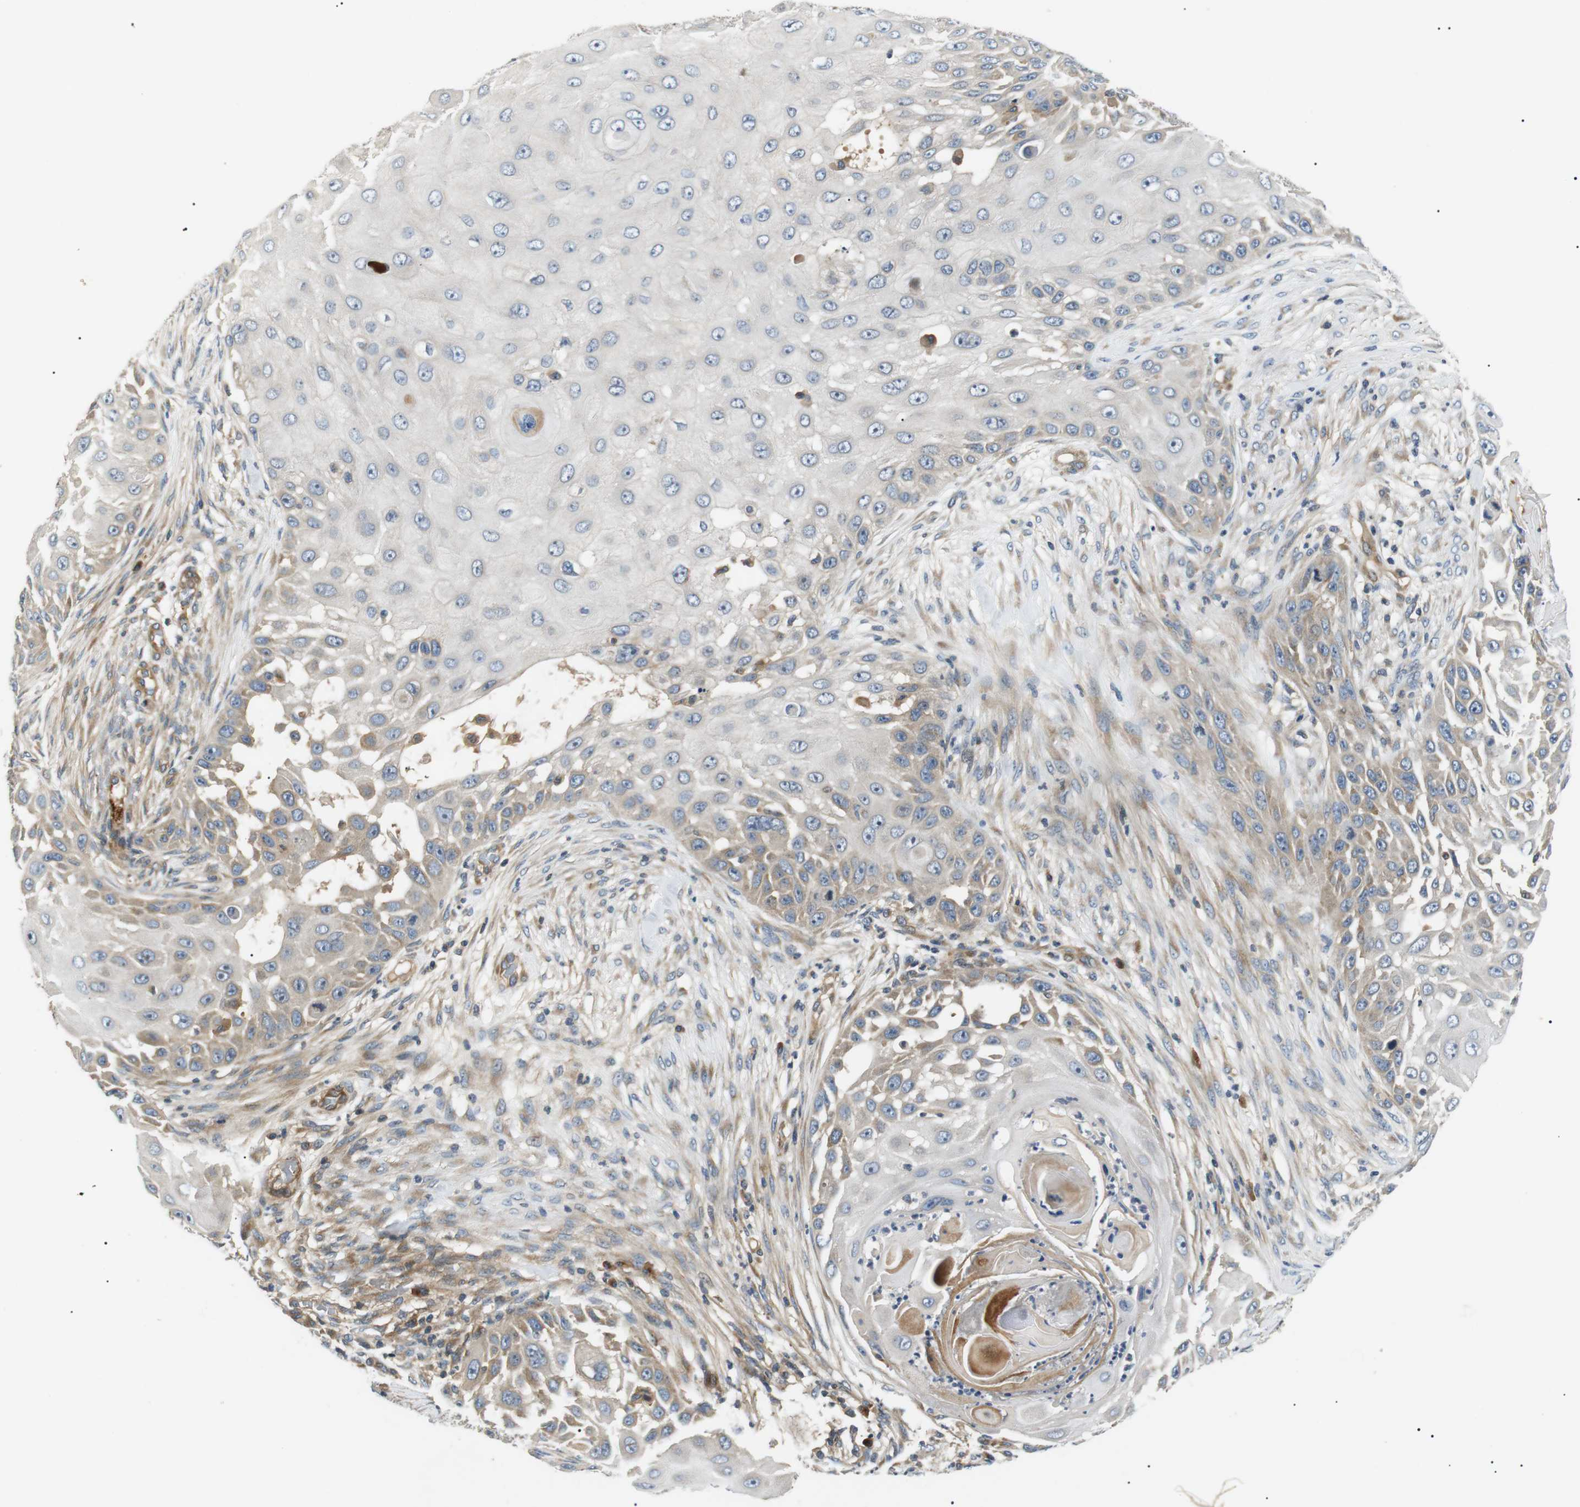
{"staining": {"intensity": "weak", "quantity": "25%-75%", "location": "cytoplasmic/membranous"}, "tissue": "skin cancer", "cell_type": "Tumor cells", "image_type": "cancer", "snomed": [{"axis": "morphology", "description": "Squamous cell carcinoma, NOS"}, {"axis": "topography", "description": "Skin"}], "caption": "Immunohistochemical staining of skin cancer (squamous cell carcinoma) shows low levels of weak cytoplasmic/membranous protein expression in about 25%-75% of tumor cells. (brown staining indicates protein expression, while blue staining denotes nuclei).", "gene": "DIPK1A", "patient": {"sex": "female", "age": 44}}